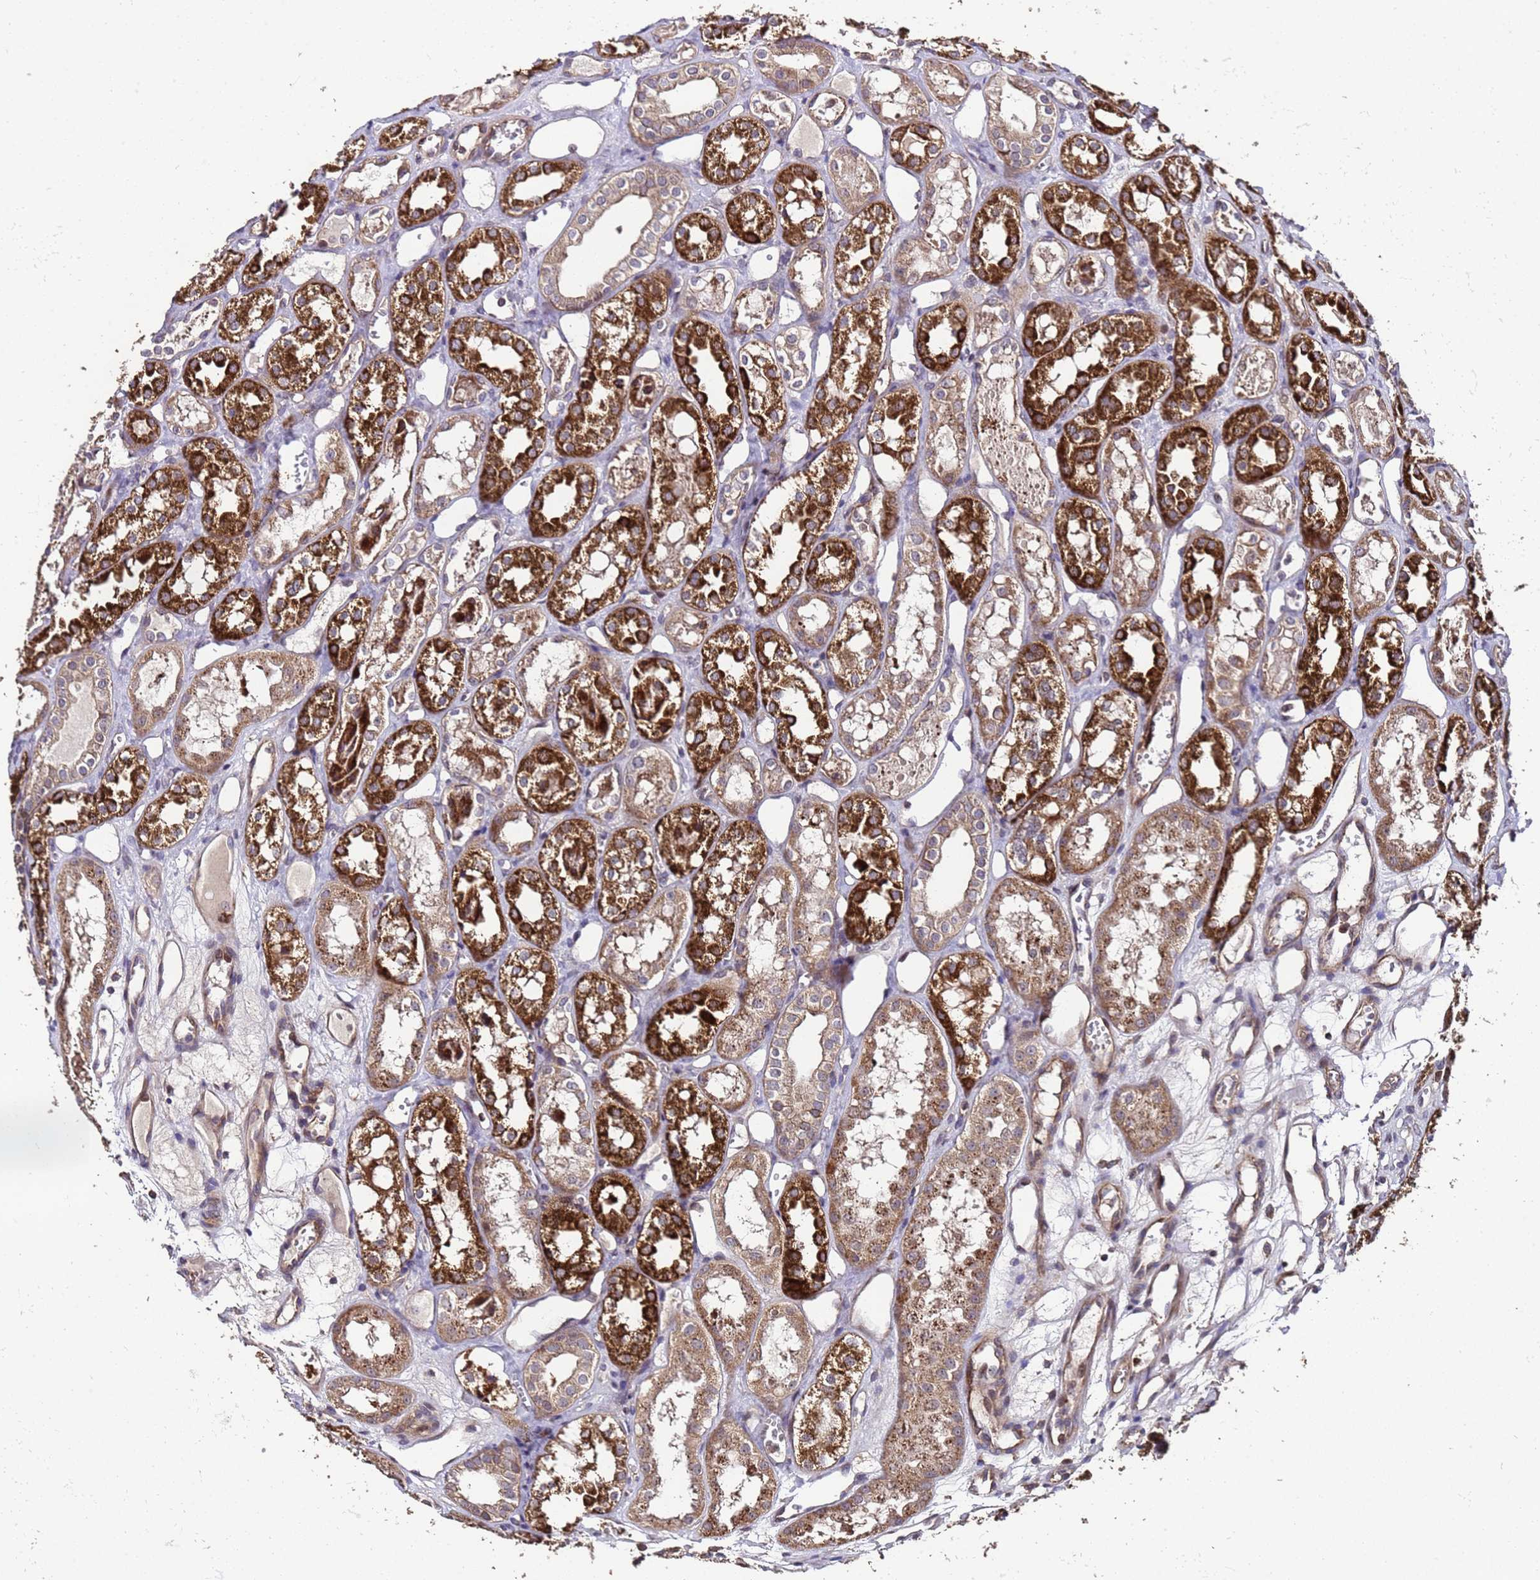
{"staining": {"intensity": "moderate", "quantity": "<25%", "location": "cytoplasmic/membranous"}, "tissue": "kidney", "cell_type": "Cells in glomeruli", "image_type": "normal", "snomed": [{"axis": "morphology", "description": "Normal tissue, NOS"}, {"axis": "topography", "description": "Kidney"}], "caption": "Protein staining by immunohistochemistry (IHC) shows moderate cytoplasmic/membranous expression in about <25% of cells in glomeruli in normal kidney.", "gene": "PRODH", "patient": {"sex": "male", "age": 16}}